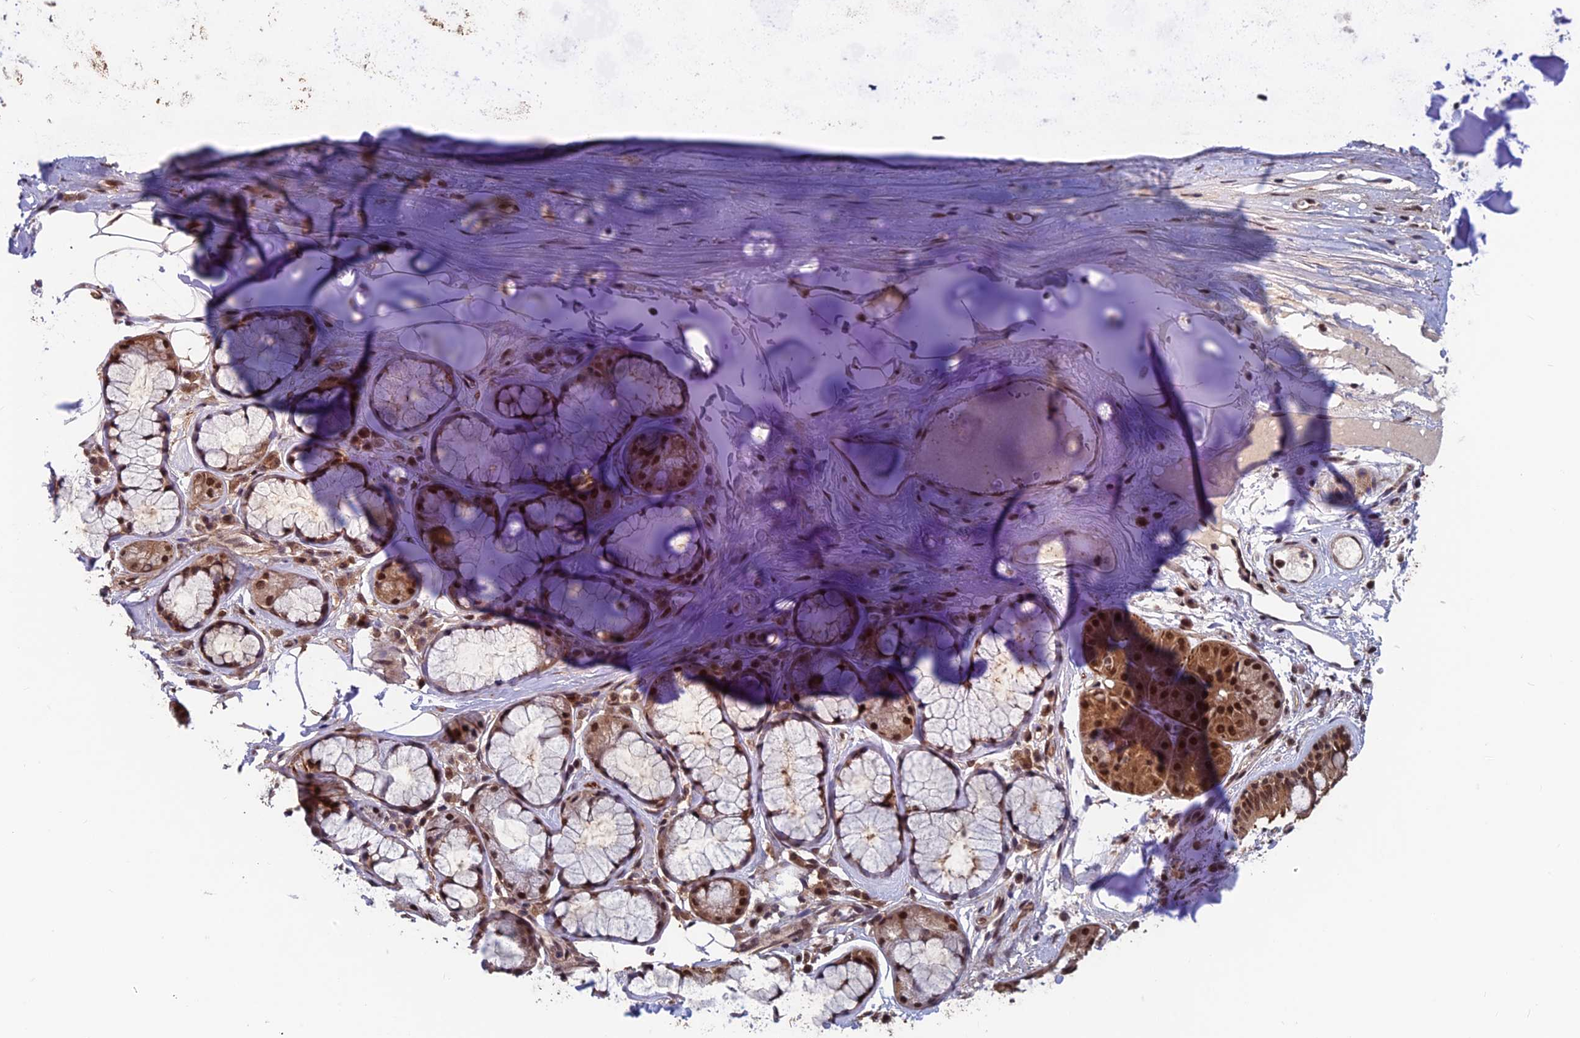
{"staining": {"intensity": "moderate", "quantity": "25%-75%", "location": "cytoplasmic/membranous,nuclear"}, "tissue": "adipose tissue", "cell_type": "Adipocytes", "image_type": "normal", "snomed": [{"axis": "morphology", "description": "Normal tissue, NOS"}, {"axis": "topography", "description": "Cartilage tissue"}], "caption": "Approximately 25%-75% of adipocytes in normal adipose tissue exhibit moderate cytoplasmic/membranous,nuclear protein staining as visualized by brown immunohistochemical staining.", "gene": "FAM53C", "patient": {"sex": "female", "age": 63}}